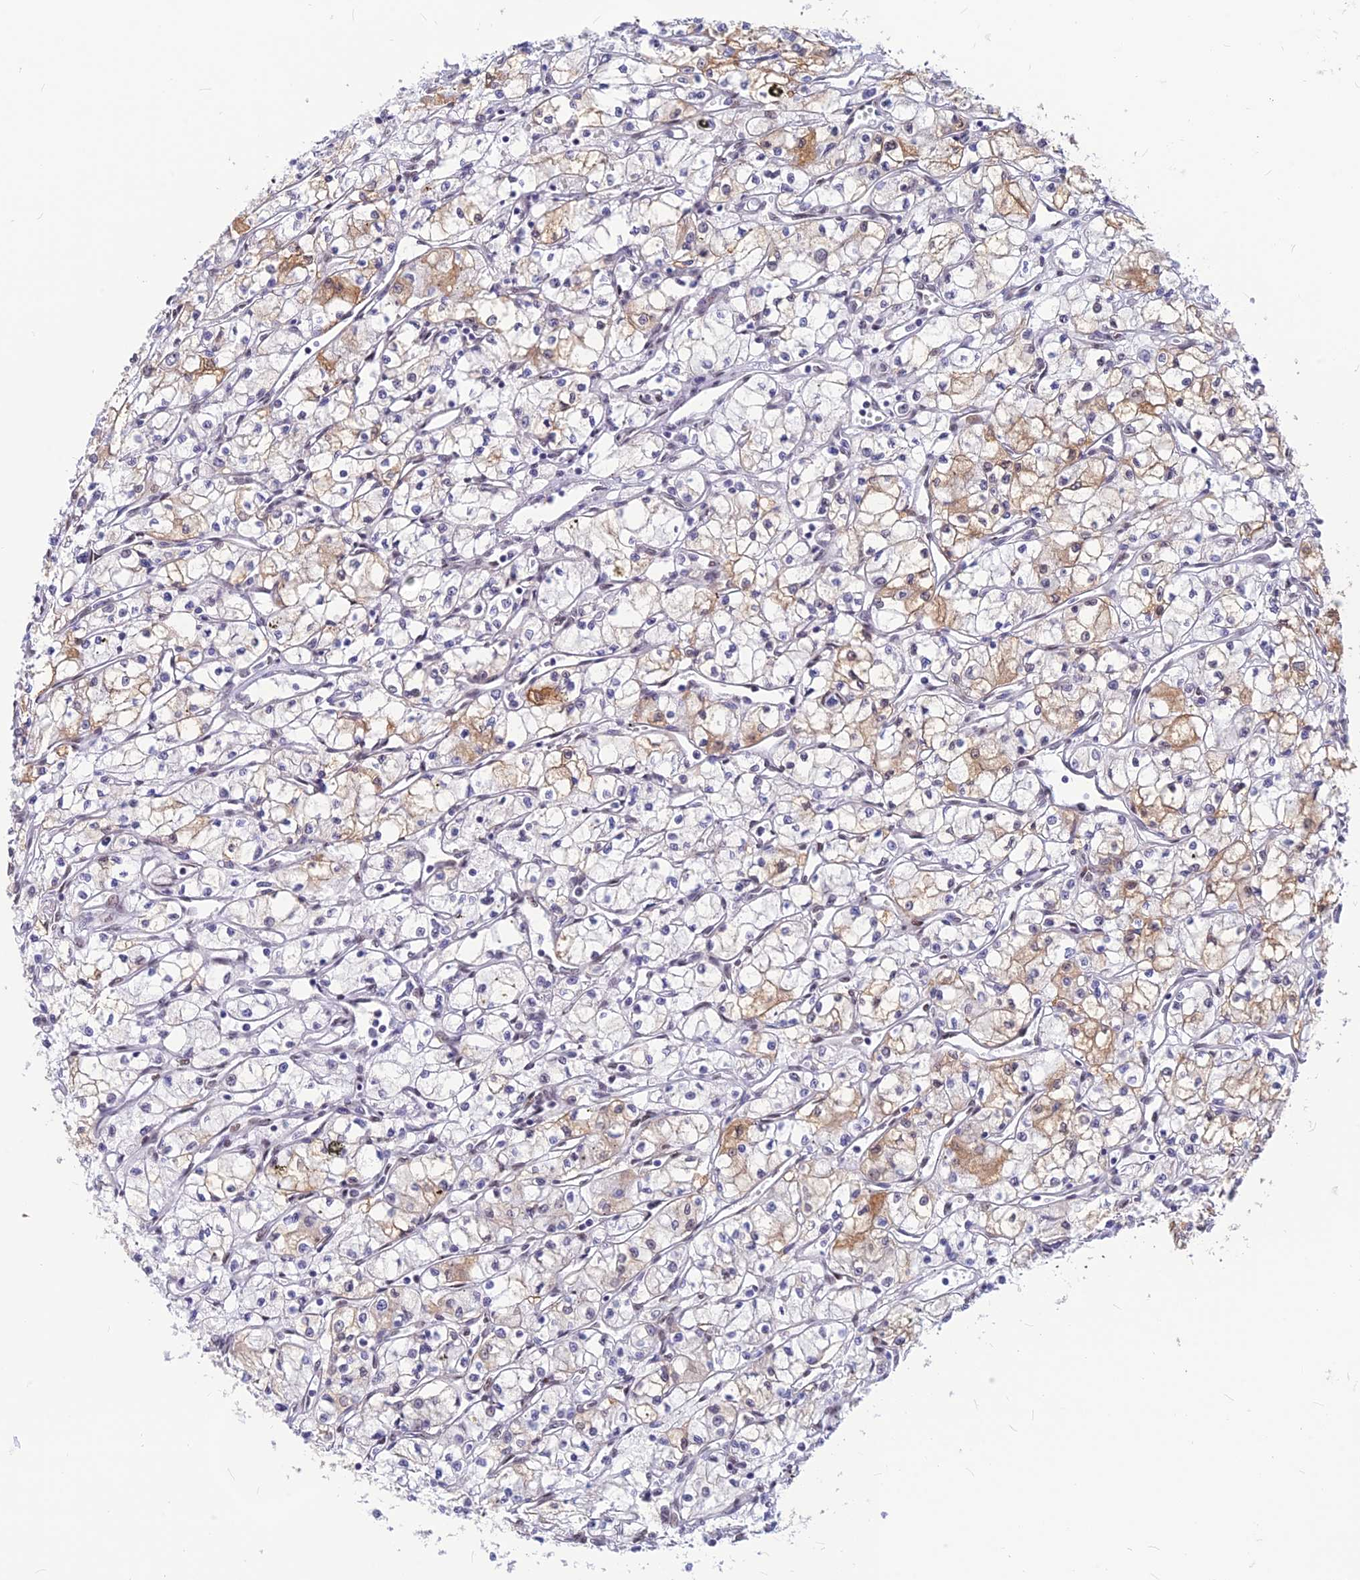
{"staining": {"intensity": "moderate", "quantity": "<25%", "location": "cytoplasmic/membranous"}, "tissue": "renal cancer", "cell_type": "Tumor cells", "image_type": "cancer", "snomed": [{"axis": "morphology", "description": "Adenocarcinoma, NOS"}, {"axis": "topography", "description": "Kidney"}], "caption": "DAB (3,3'-diaminobenzidine) immunohistochemical staining of human renal cancer shows moderate cytoplasmic/membranous protein expression in approximately <25% of tumor cells.", "gene": "KCTD13", "patient": {"sex": "male", "age": 59}}